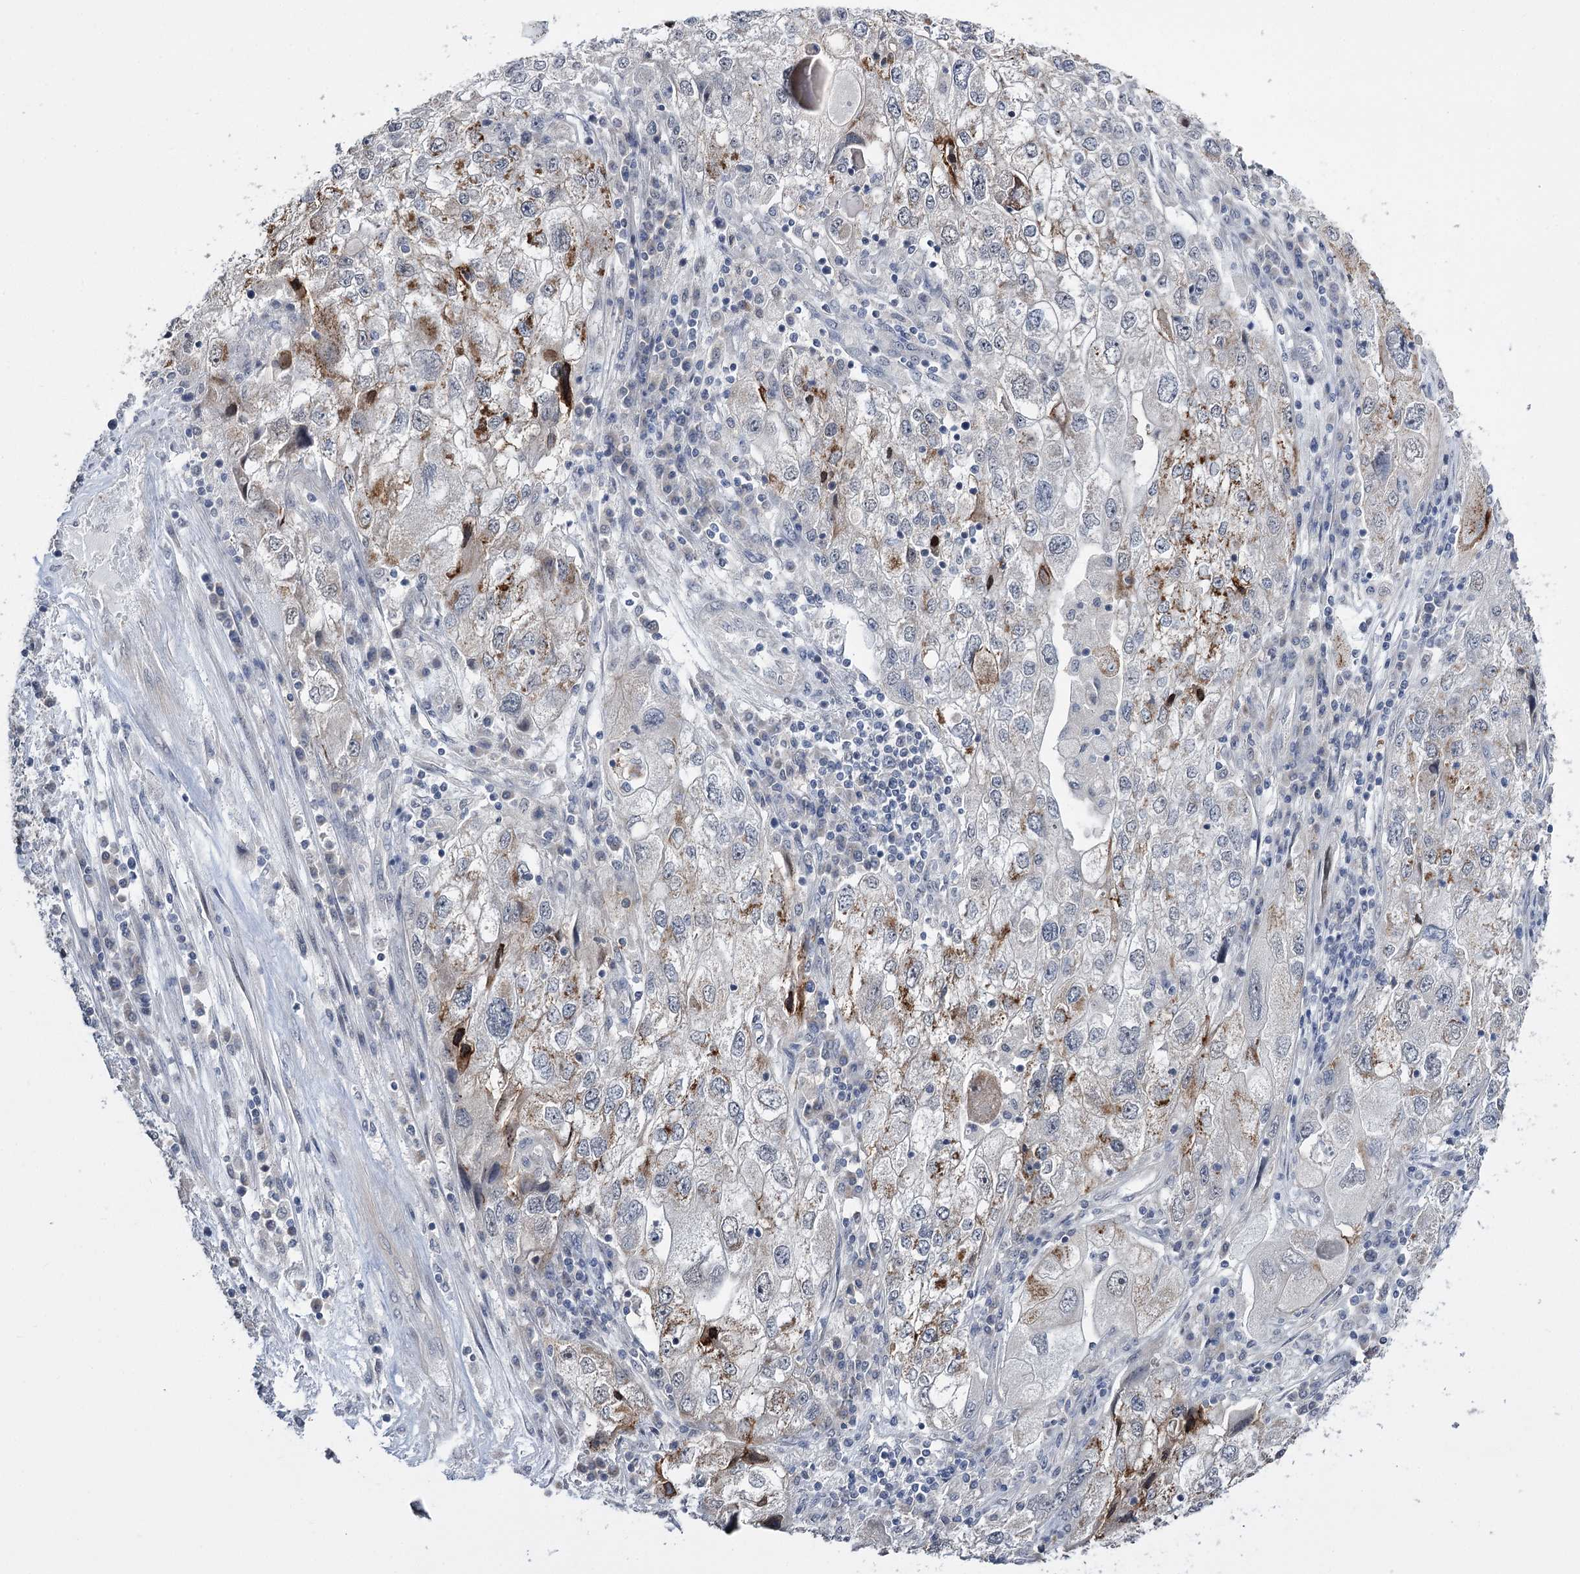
{"staining": {"intensity": "moderate", "quantity": "<25%", "location": "cytoplasmic/membranous"}, "tissue": "endometrial cancer", "cell_type": "Tumor cells", "image_type": "cancer", "snomed": [{"axis": "morphology", "description": "Adenocarcinoma, NOS"}, {"axis": "topography", "description": "Endometrium"}], "caption": "Immunohistochemistry staining of endometrial adenocarcinoma, which reveals low levels of moderate cytoplasmic/membranous positivity in about <25% of tumor cells indicating moderate cytoplasmic/membranous protein expression. The staining was performed using DAB (3,3'-diaminobenzidine) (brown) for protein detection and nuclei were counterstained in hematoxylin (blue).", "gene": "PHYHIPL", "patient": {"sex": "female", "age": 49}}